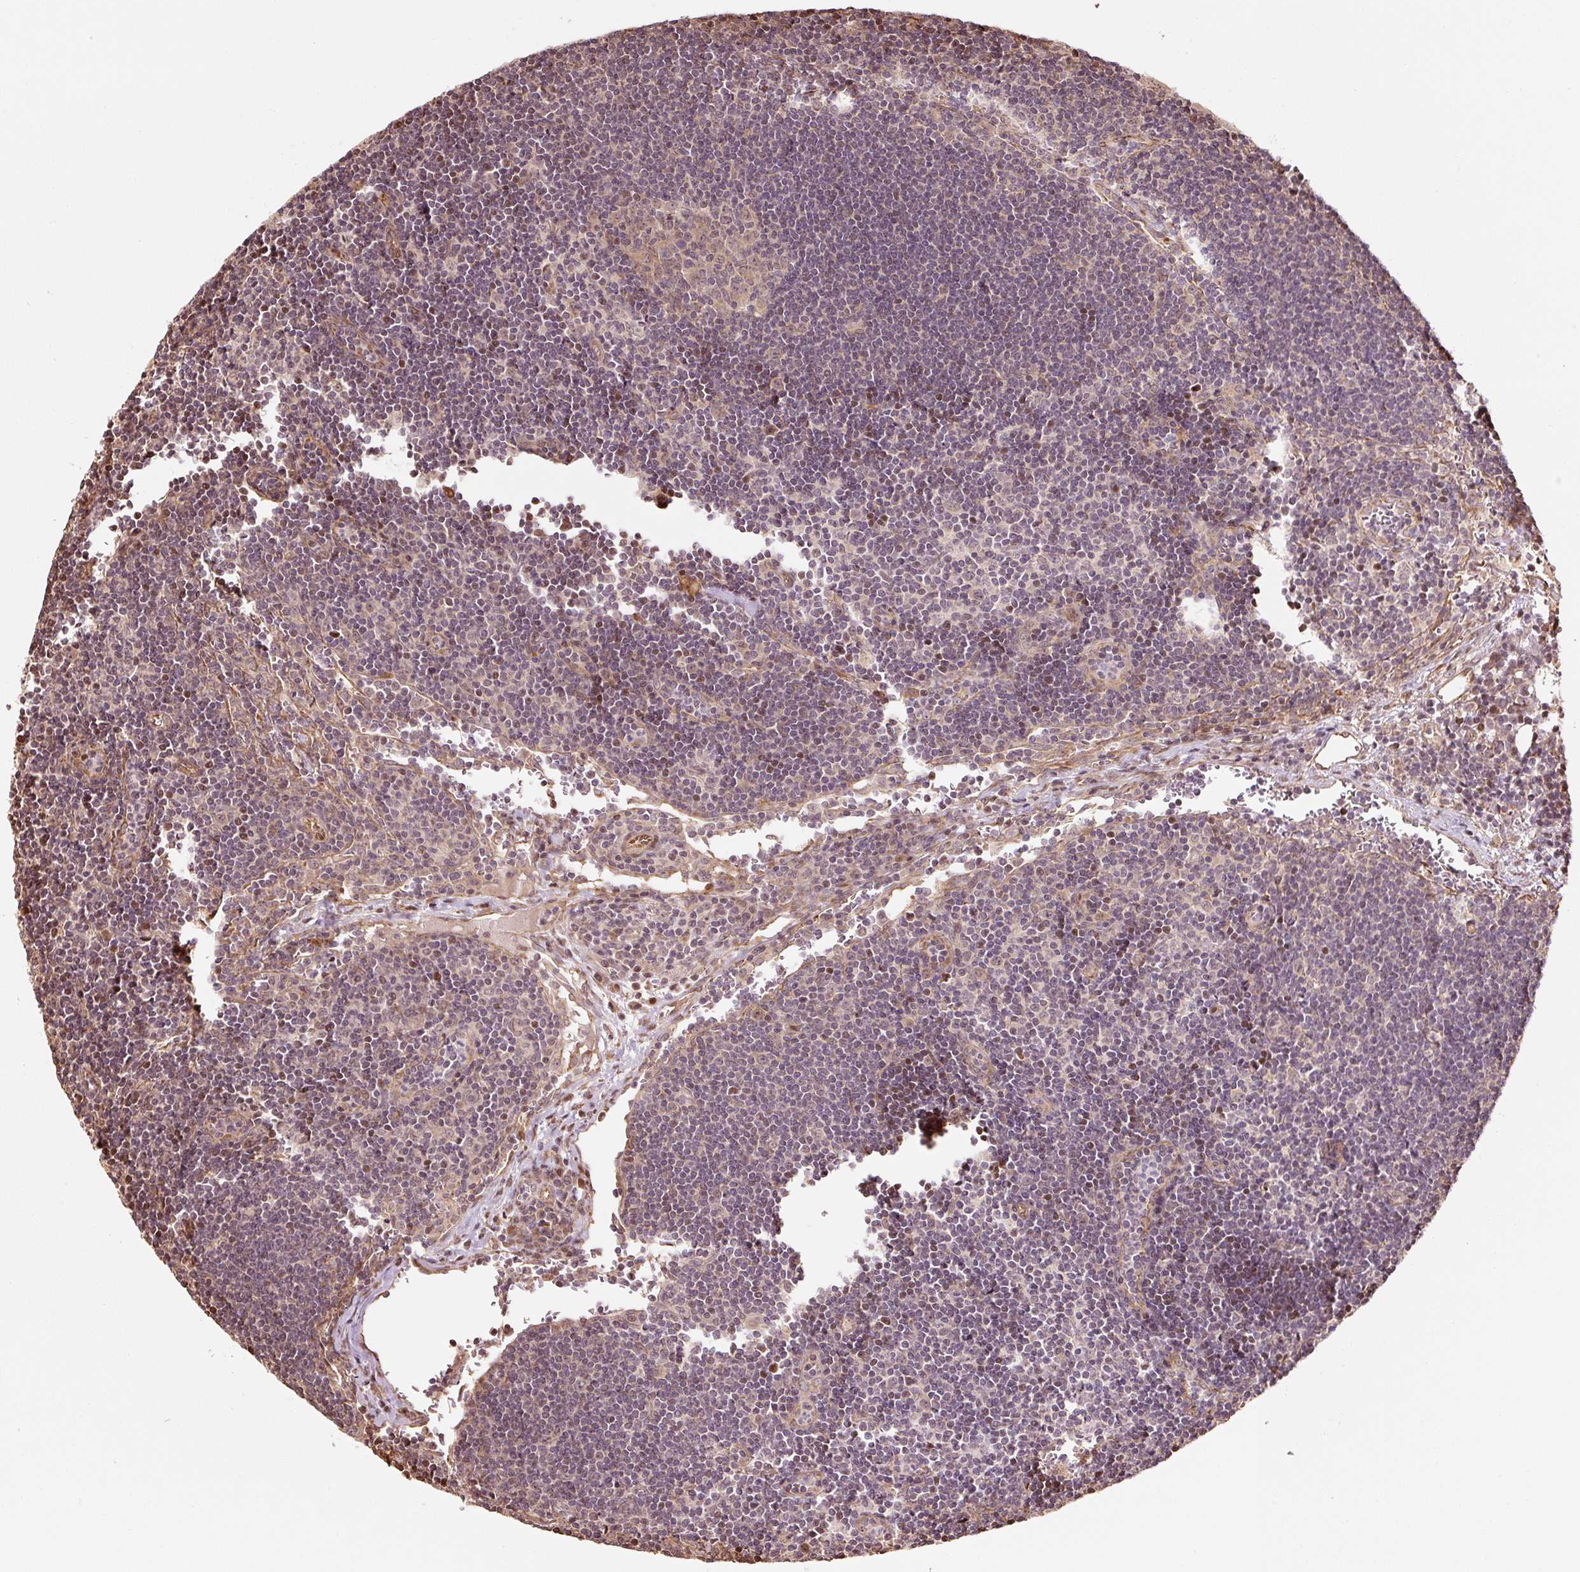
{"staining": {"intensity": "moderate", "quantity": "25%-75%", "location": "cytoplasmic/membranous"}, "tissue": "lymph node", "cell_type": "Germinal center cells", "image_type": "normal", "snomed": [{"axis": "morphology", "description": "Normal tissue, NOS"}, {"axis": "topography", "description": "Lymph node"}], "caption": "Human lymph node stained with a brown dye exhibits moderate cytoplasmic/membranous positive staining in approximately 25%-75% of germinal center cells.", "gene": "ETF1", "patient": {"sex": "female", "age": 29}}